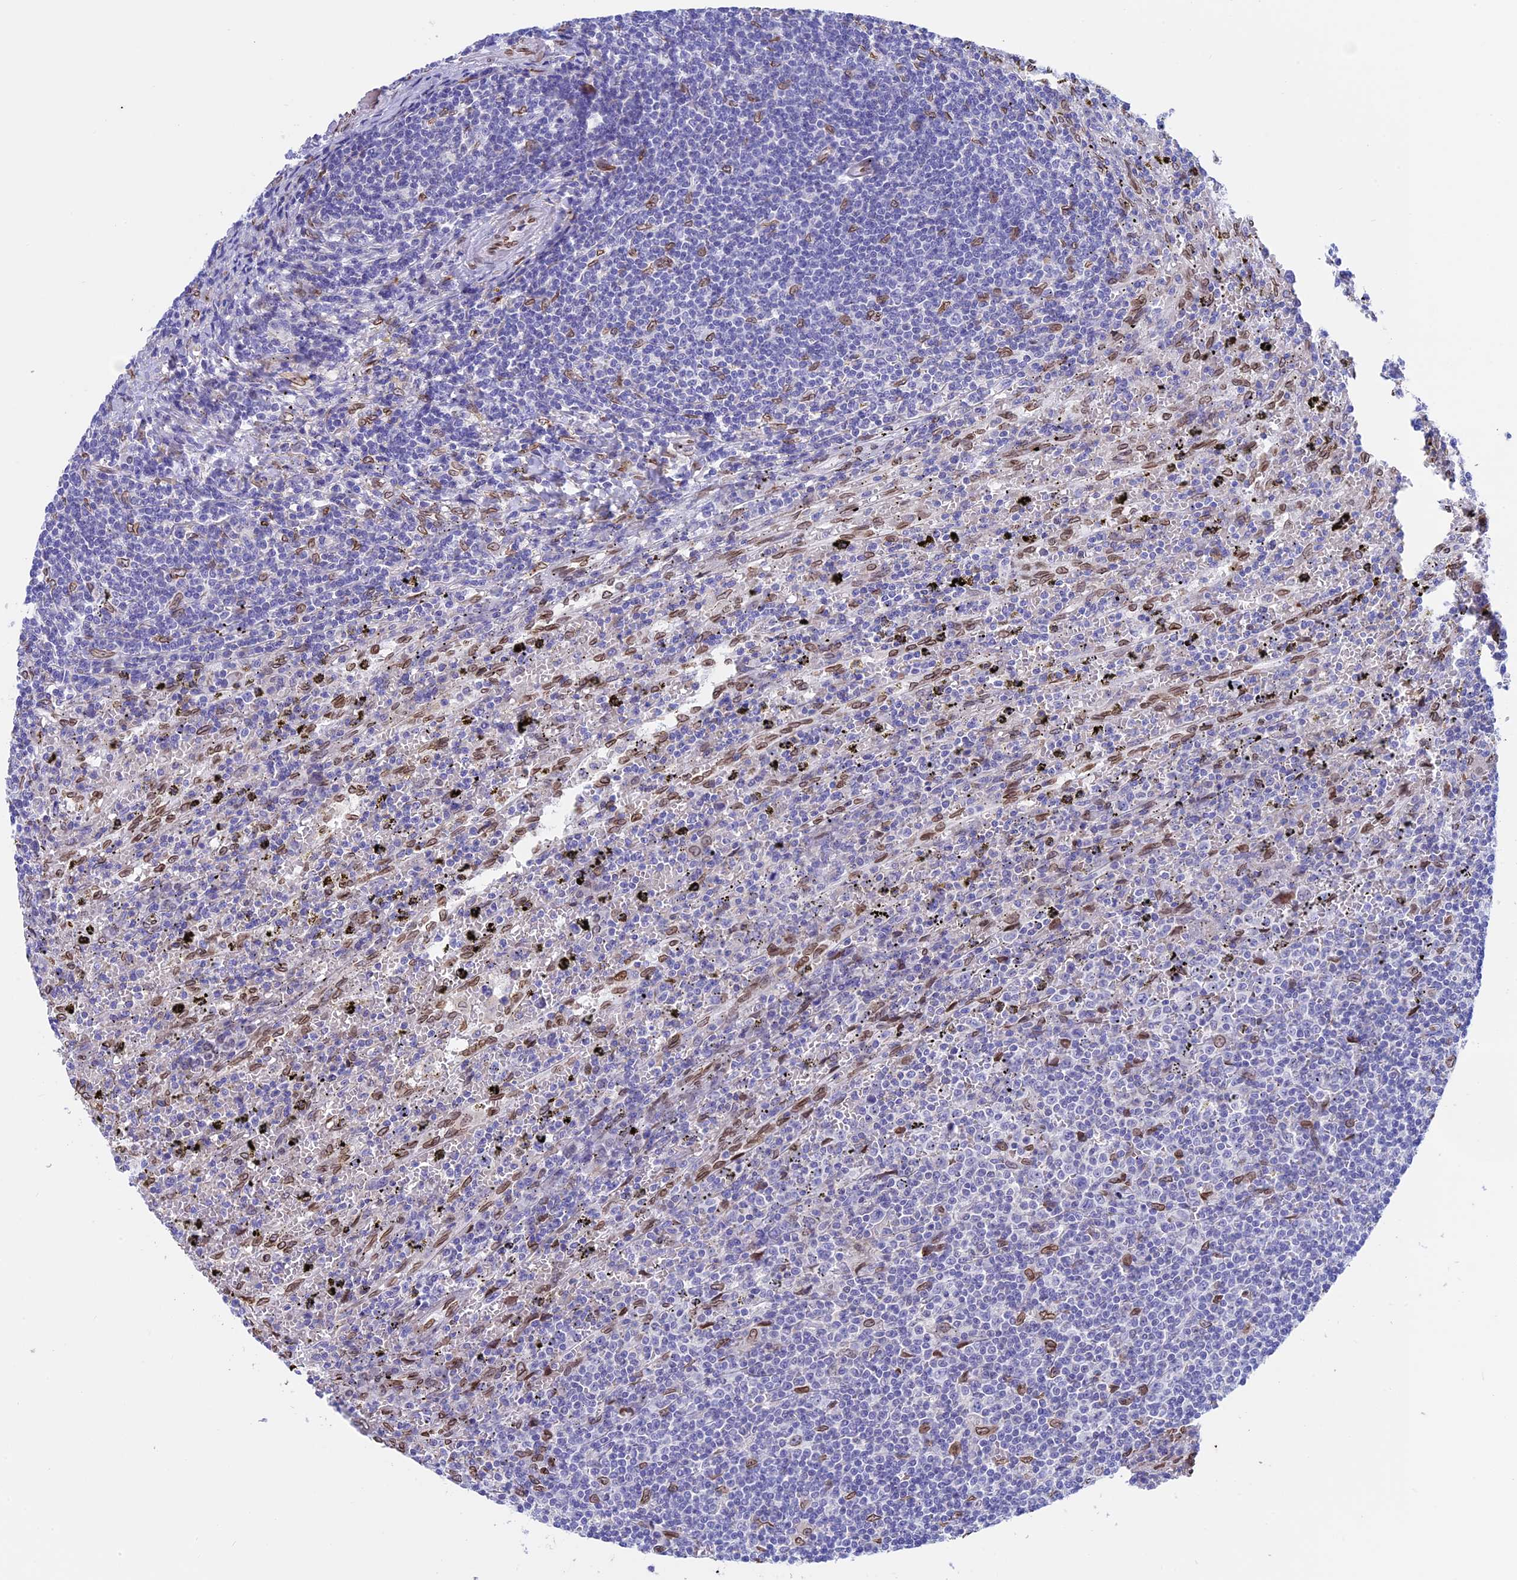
{"staining": {"intensity": "negative", "quantity": "none", "location": "none"}, "tissue": "lymphoma", "cell_type": "Tumor cells", "image_type": "cancer", "snomed": [{"axis": "morphology", "description": "Malignant lymphoma, non-Hodgkin's type, Low grade"}, {"axis": "topography", "description": "Spleen"}], "caption": "DAB immunohistochemical staining of human malignant lymphoma, non-Hodgkin's type (low-grade) demonstrates no significant expression in tumor cells.", "gene": "TMPRSS7", "patient": {"sex": "male", "age": 76}}